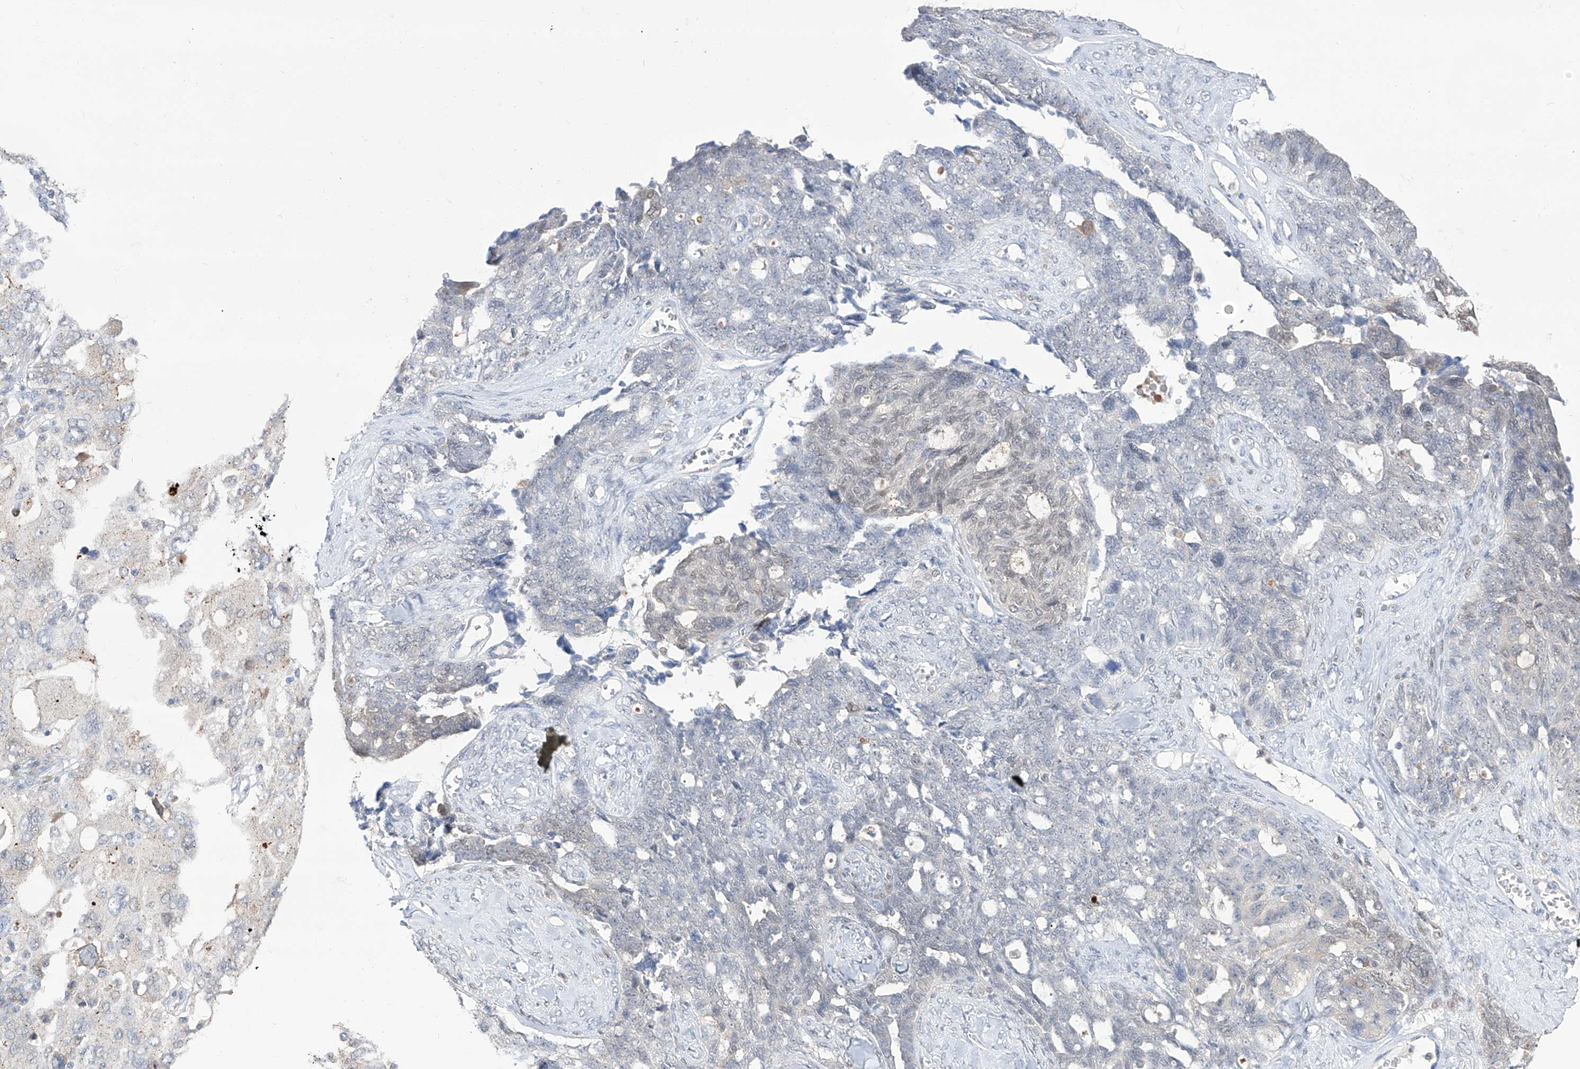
{"staining": {"intensity": "weak", "quantity": "<25%", "location": "nuclear"}, "tissue": "ovarian cancer", "cell_type": "Tumor cells", "image_type": "cancer", "snomed": [{"axis": "morphology", "description": "Cystadenocarcinoma, serous, NOS"}, {"axis": "topography", "description": "Ovary"}], "caption": "This photomicrograph is of ovarian serous cystadenocarcinoma stained with immunohistochemistry (IHC) to label a protein in brown with the nuclei are counter-stained blue. There is no positivity in tumor cells. (DAB IHC visualized using brightfield microscopy, high magnification).", "gene": "BROX", "patient": {"sex": "female", "age": 79}}